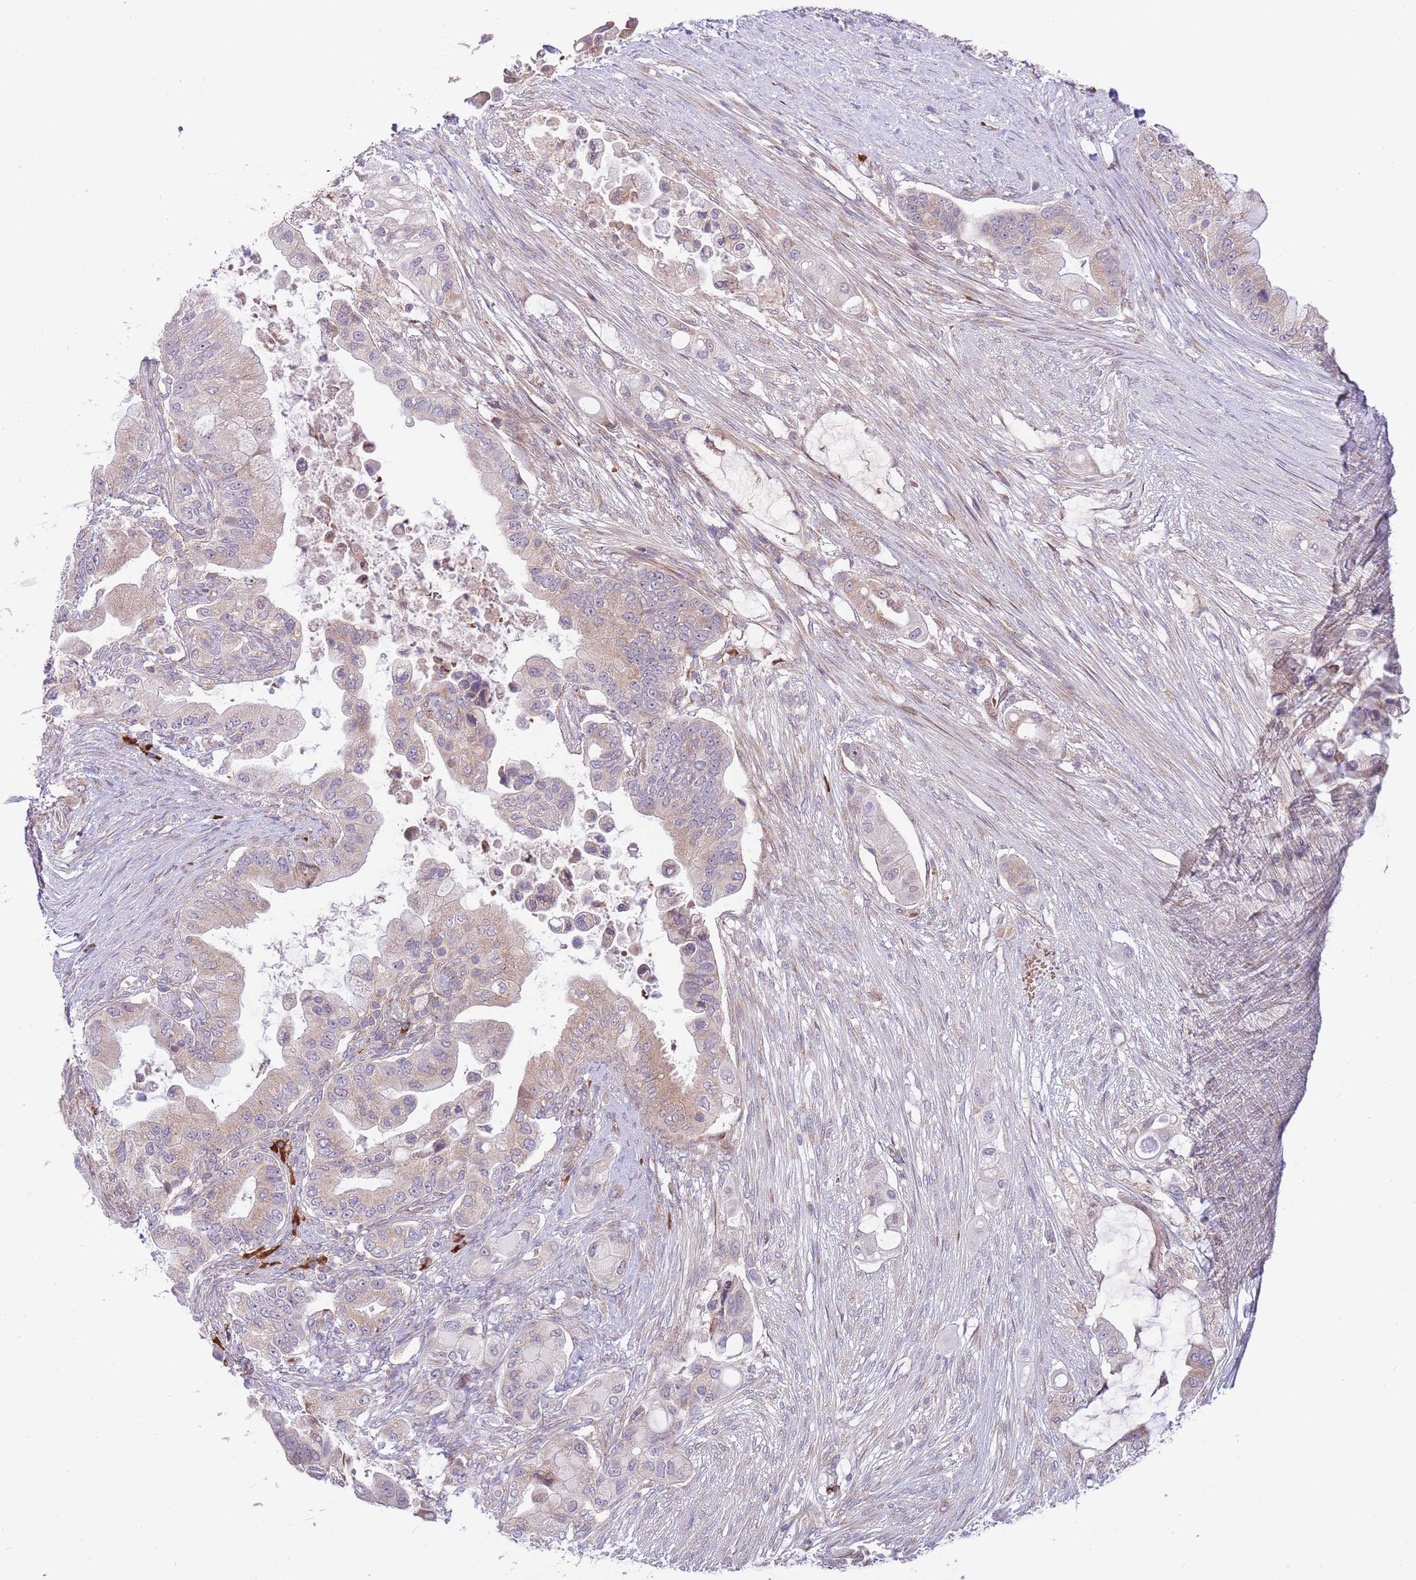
{"staining": {"intensity": "weak", "quantity": ">75%", "location": "cytoplasmic/membranous"}, "tissue": "pancreatic cancer", "cell_type": "Tumor cells", "image_type": "cancer", "snomed": [{"axis": "morphology", "description": "Adenocarcinoma, NOS"}, {"axis": "topography", "description": "Pancreas"}], "caption": "Immunohistochemical staining of human pancreatic adenocarcinoma reveals low levels of weak cytoplasmic/membranous protein positivity in approximately >75% of tumor cells.", "gene": "DAND5", "patient": {"sex": "male", "age": 57}}